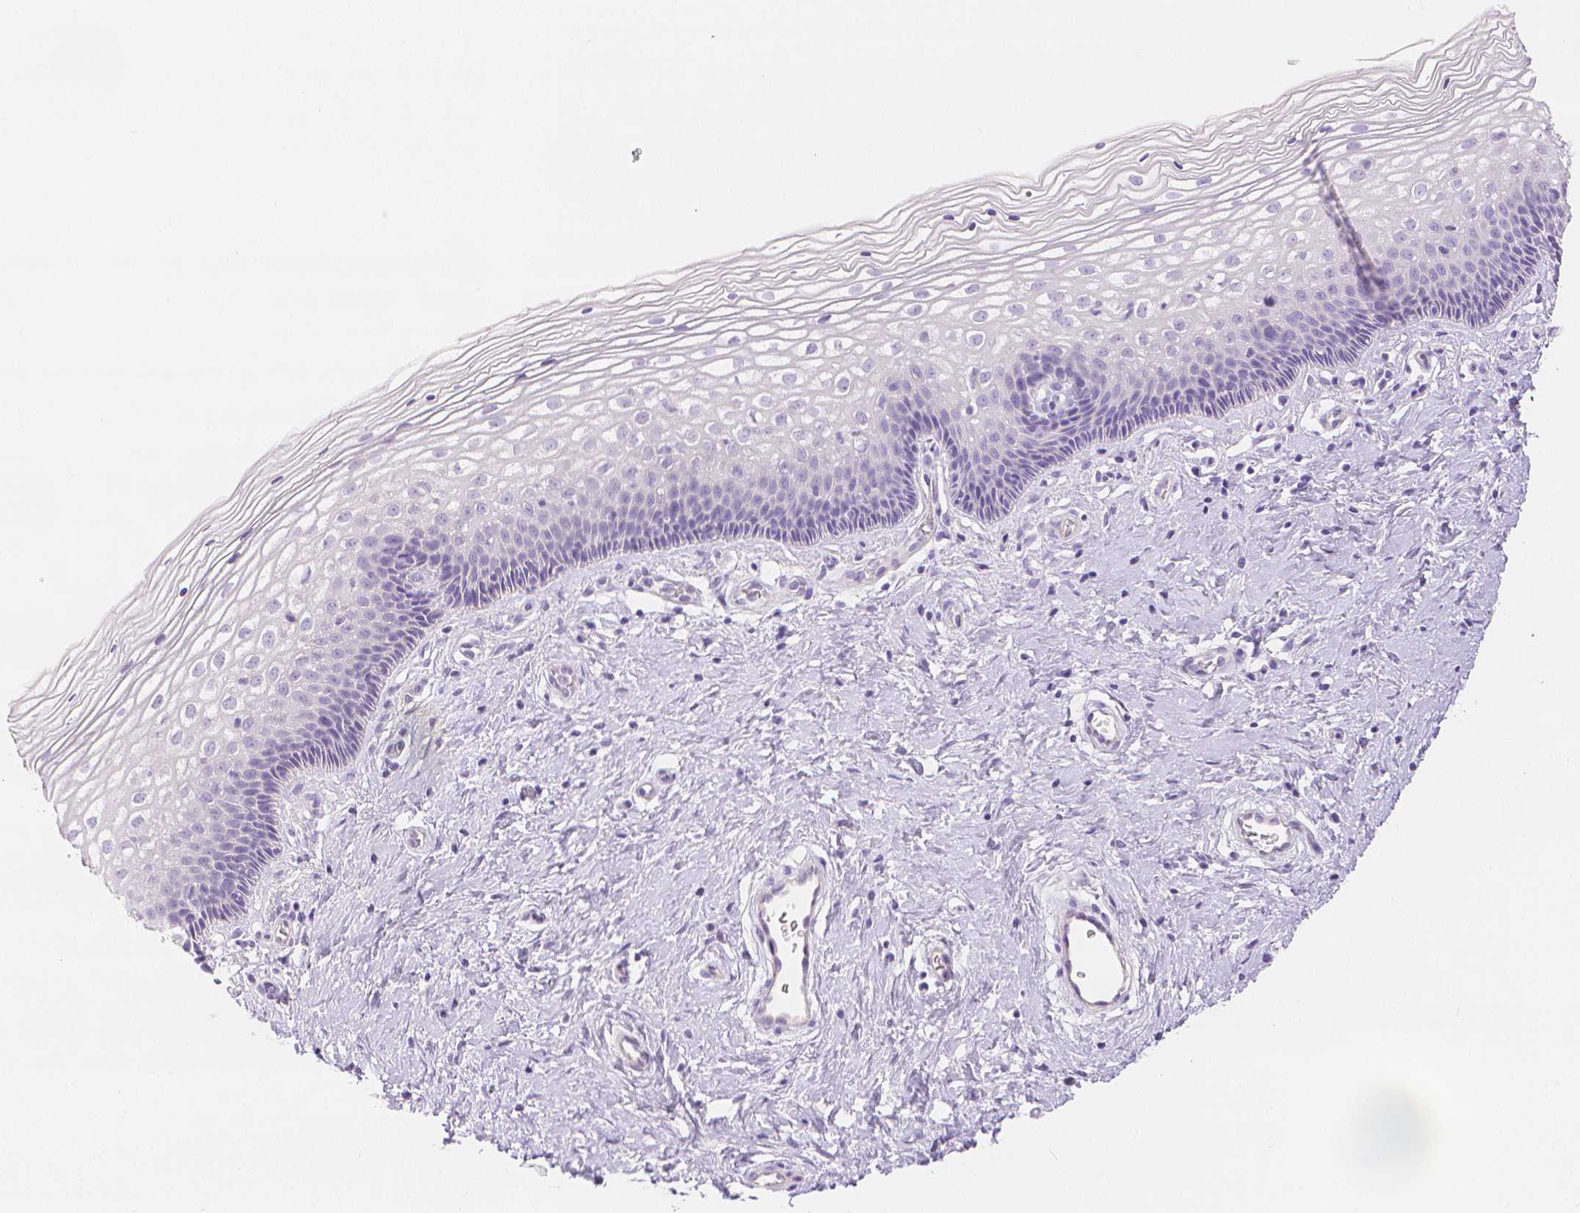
{"staining": {"intensity": "negative", "quantity": "none", "location": "none"}, "tissue": "cervix", "cell_type": "Glandular cells", "image_type": "normal", "snomed": [{"axis": "morphology", "description": "Normal tissue, NOS"}, {"axis": "topography", "description": "Cervix"}], "caption": "This photomicrograph is of benign cervix stained with immunohistochemistry (IHC) to label a protein in brown with the nuclei are counter-stained blue. There is no positivity in glandular cells. (DAB immunohistochemistry with hematoxylin counter stain).", "gene": "SLC27A5", "patient": {"sex": "female", "age": 34}}